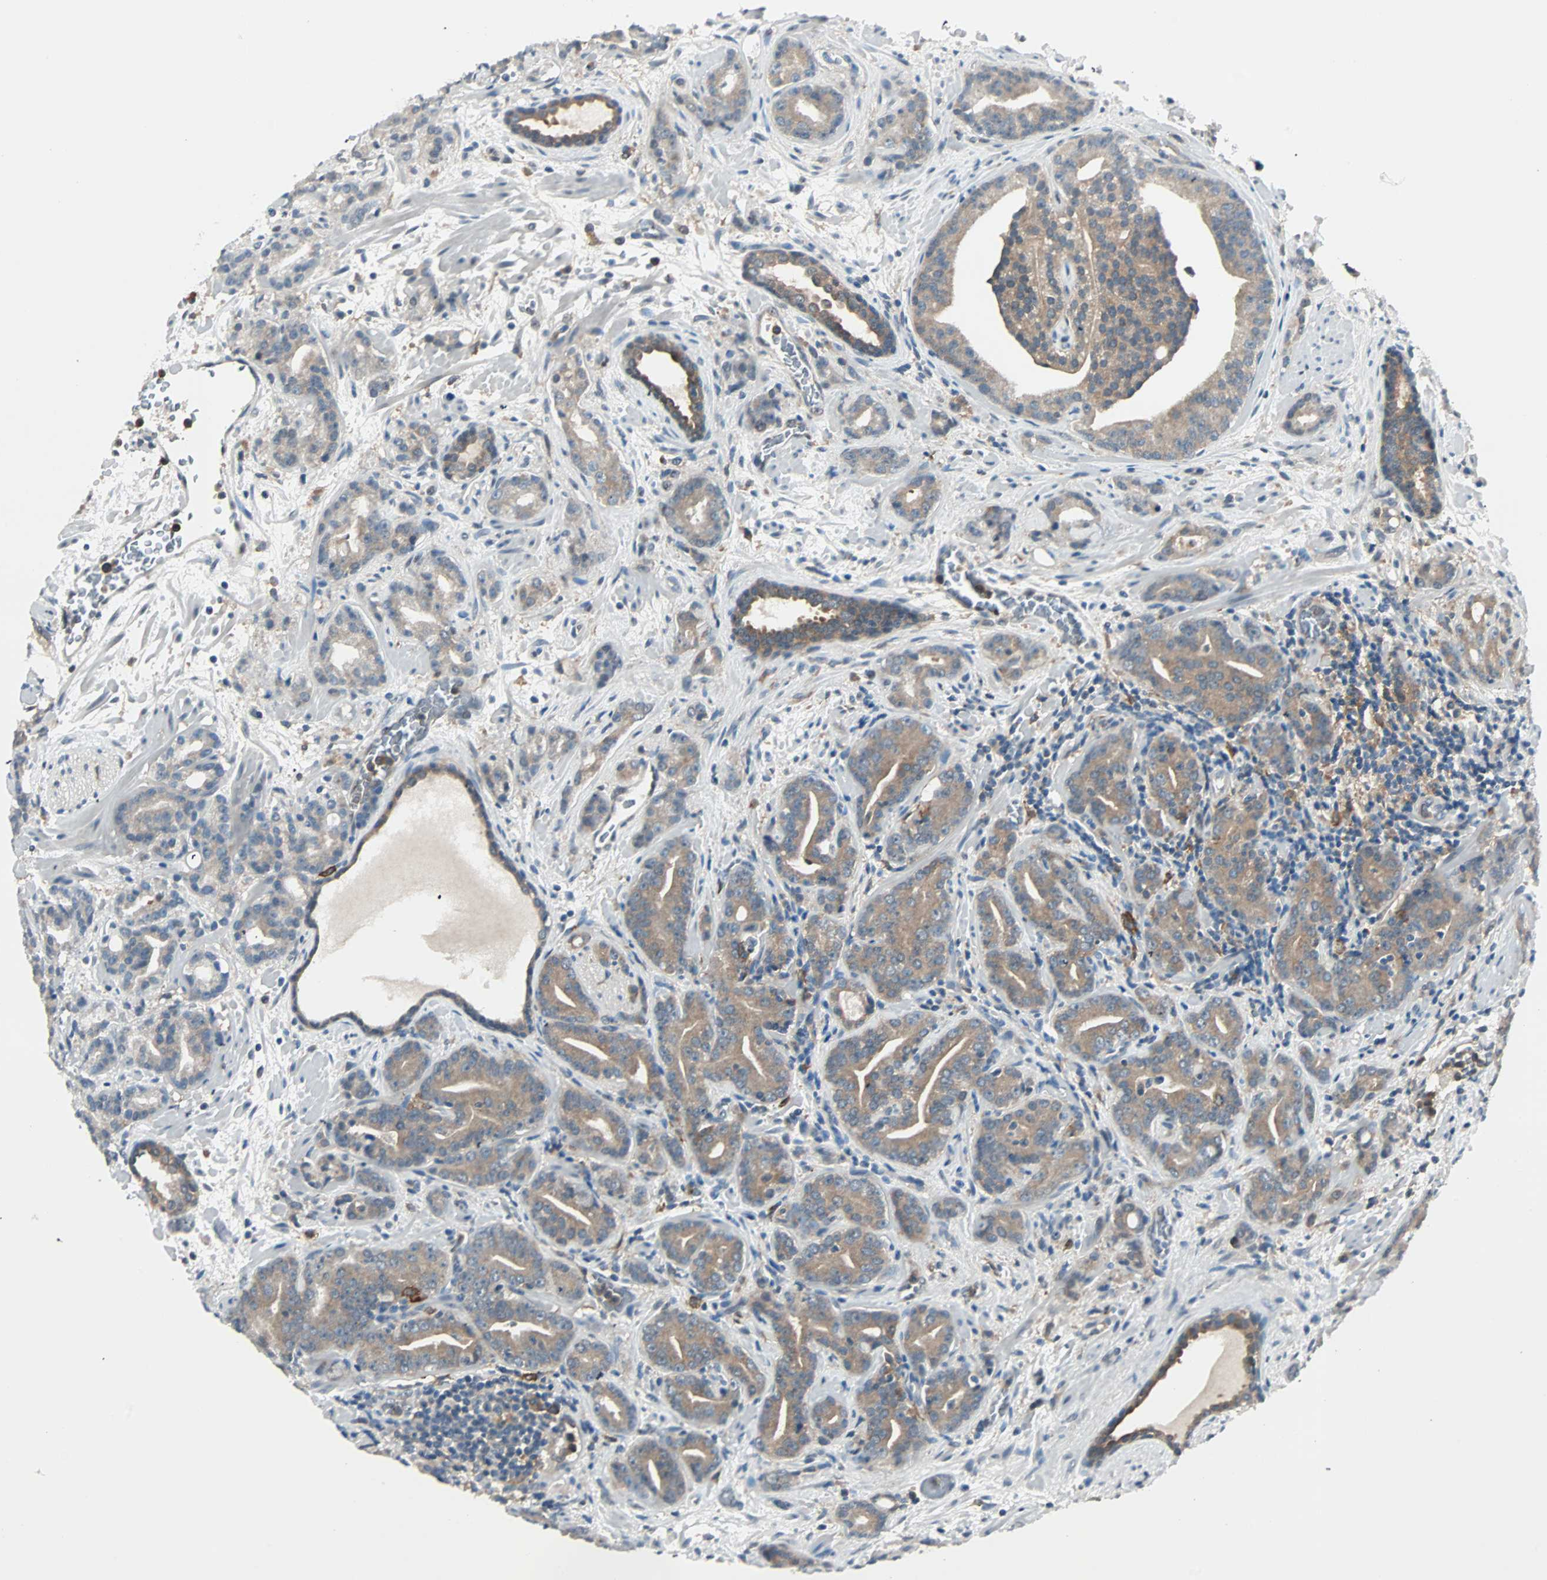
{"staining": {"intensity": "moderate", "quantity": ">75%", "location": "cytoplasmic/membranous"}, "tissue": "prostate cancer", "cell_type": "Tumor cells", "image_type": "cancer", "snomed": [{"axis": "morphology", "description": "Adenocarcinoma, Low grade"}, {"axis": "topography", "description": "Prostate"}], "caption": "A photomicrograph of human prostate cancer stained for a protein exhibits moderate cytoplasmic/membranous brown staining in tumor cells.", "gene": "SMIM8", "patient": {"sex": "male", "age": 63}}